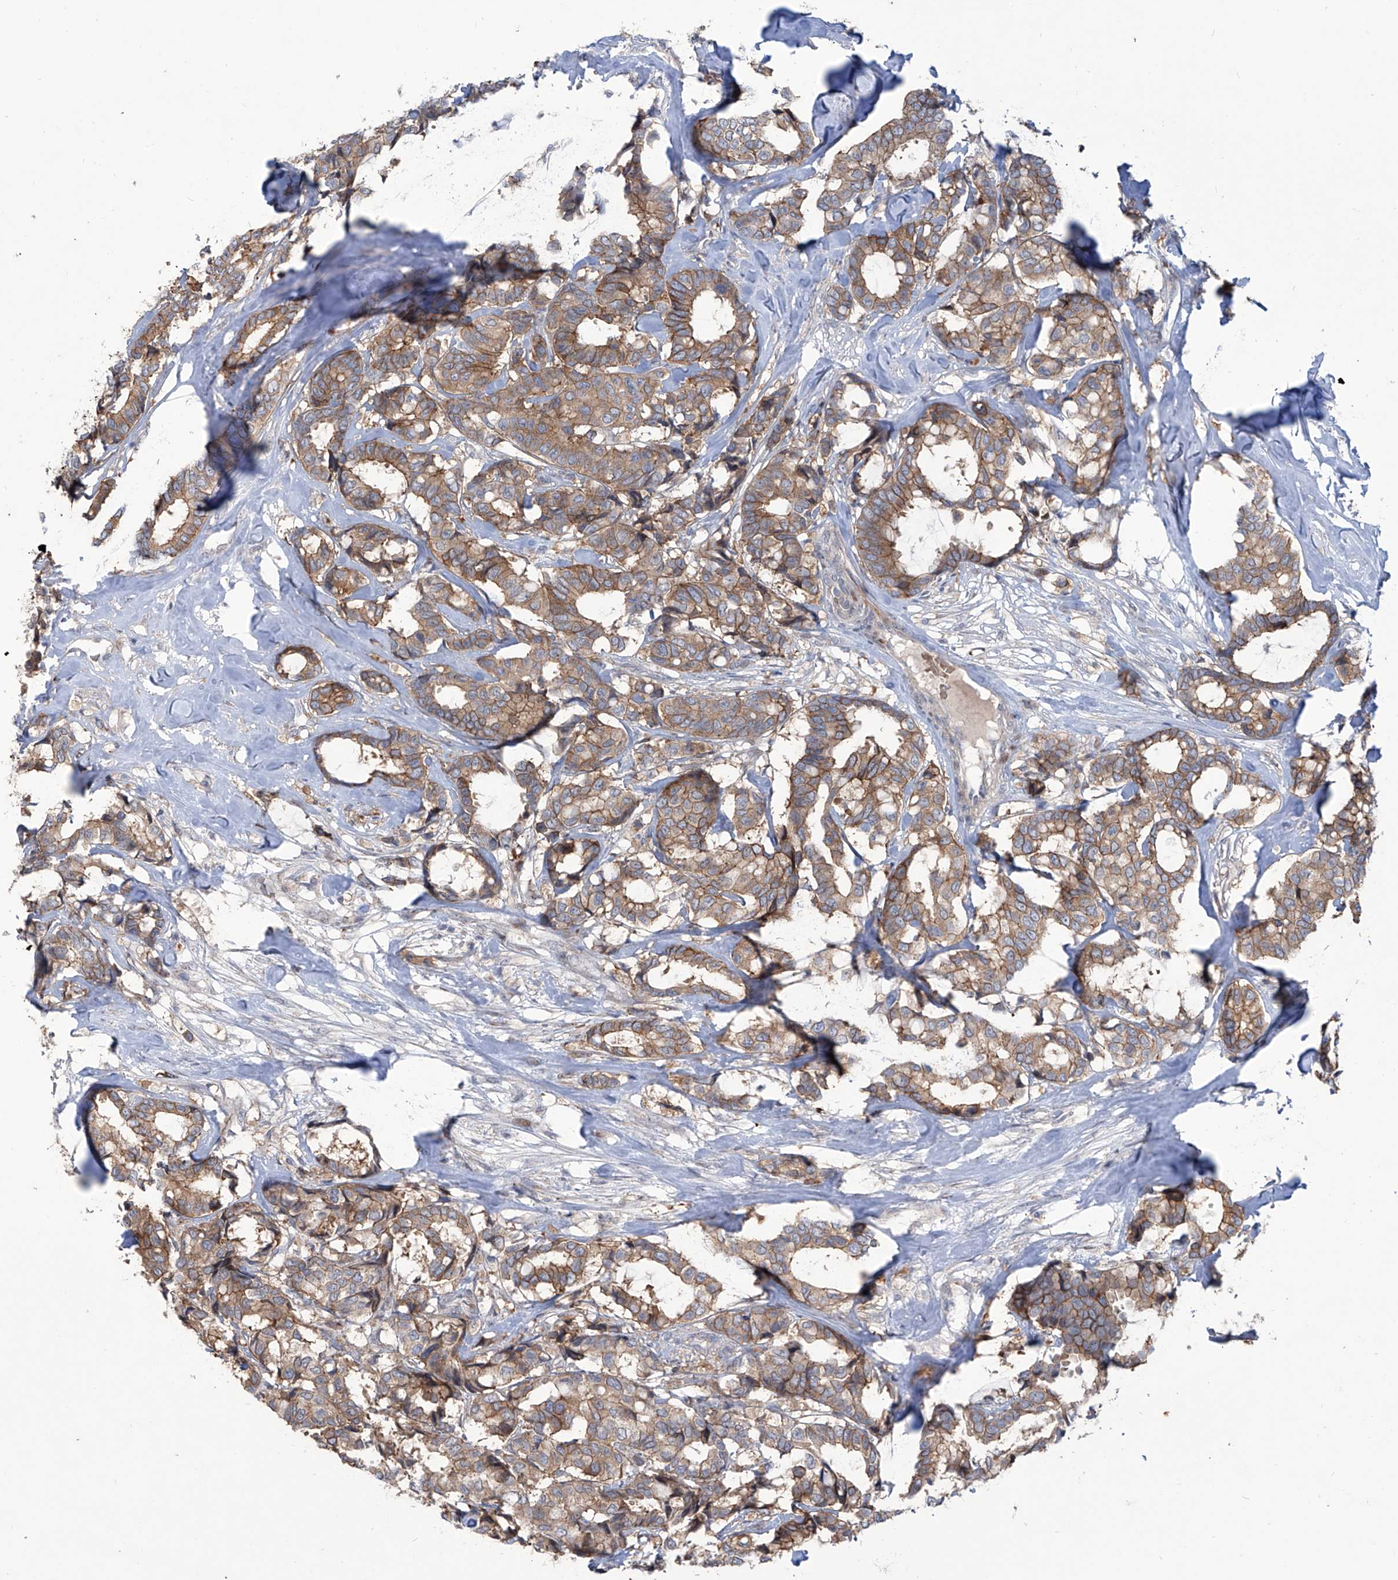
{"staining": {"intensity": "moderate", "quantity": ">75%", "location": "cytoplasmic/membranous"}, "tissue": "breast cancer", "cell_type": "Tumor cells", "image_type": "cancer", "snomed": [{"axis": "morphology", "description": "Duct carcinoma"}, {"axis": "topography", "description": "Breast"}], "caption": "Immunohistochemical staining of breast infiltrating ductal carcinoma exhibits moderate cytoplasmic/membranous protein positivity in about >75% of tumor cells. Nuclei are stained in blue.", "gene": "LRRC1", "patient": {"sex": "female", "age": 87}}